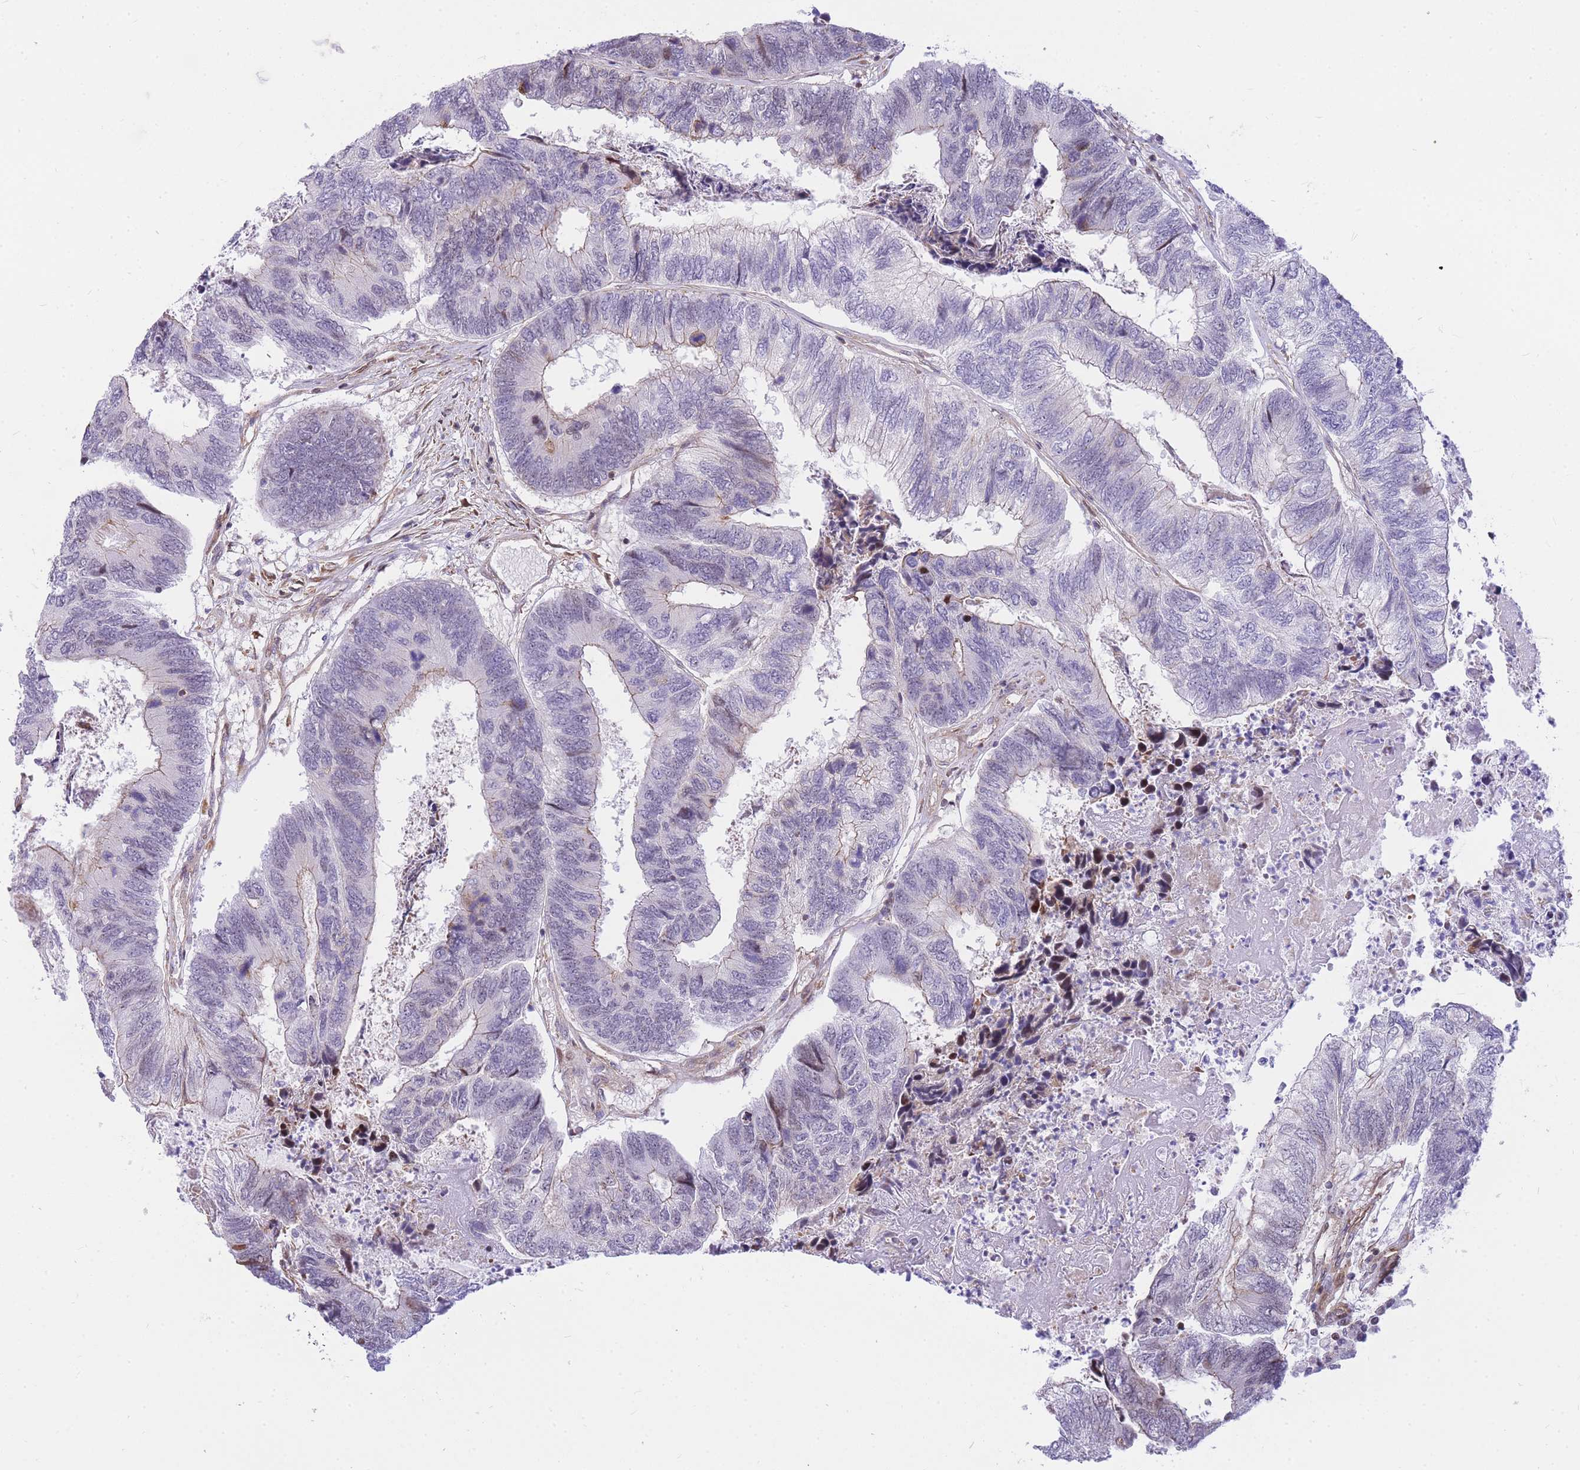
{"staining": {"intensity": "moderate", "quantity": "<25%", "location": "cytoplasmic/membranous,nuclear"}, "tissue": "colorectal cancer", "cell_type": "Tumor cells", "image_type": "cancer", "snomed": [{"axis": "morphology", "description": "Adenocarcinoma, NOS"}, {"axis": "topography", "description": "Colon"}], "caption": "Colorectal adenocarcinoma stained with DAB immunohistochemistry reveals low levels of moderate cytoplasmic/membranous and nuclear positivity in about <25% of tumor cells.", "gene": "S100PBP", "patient": {"sex": "female", "age": 67}}